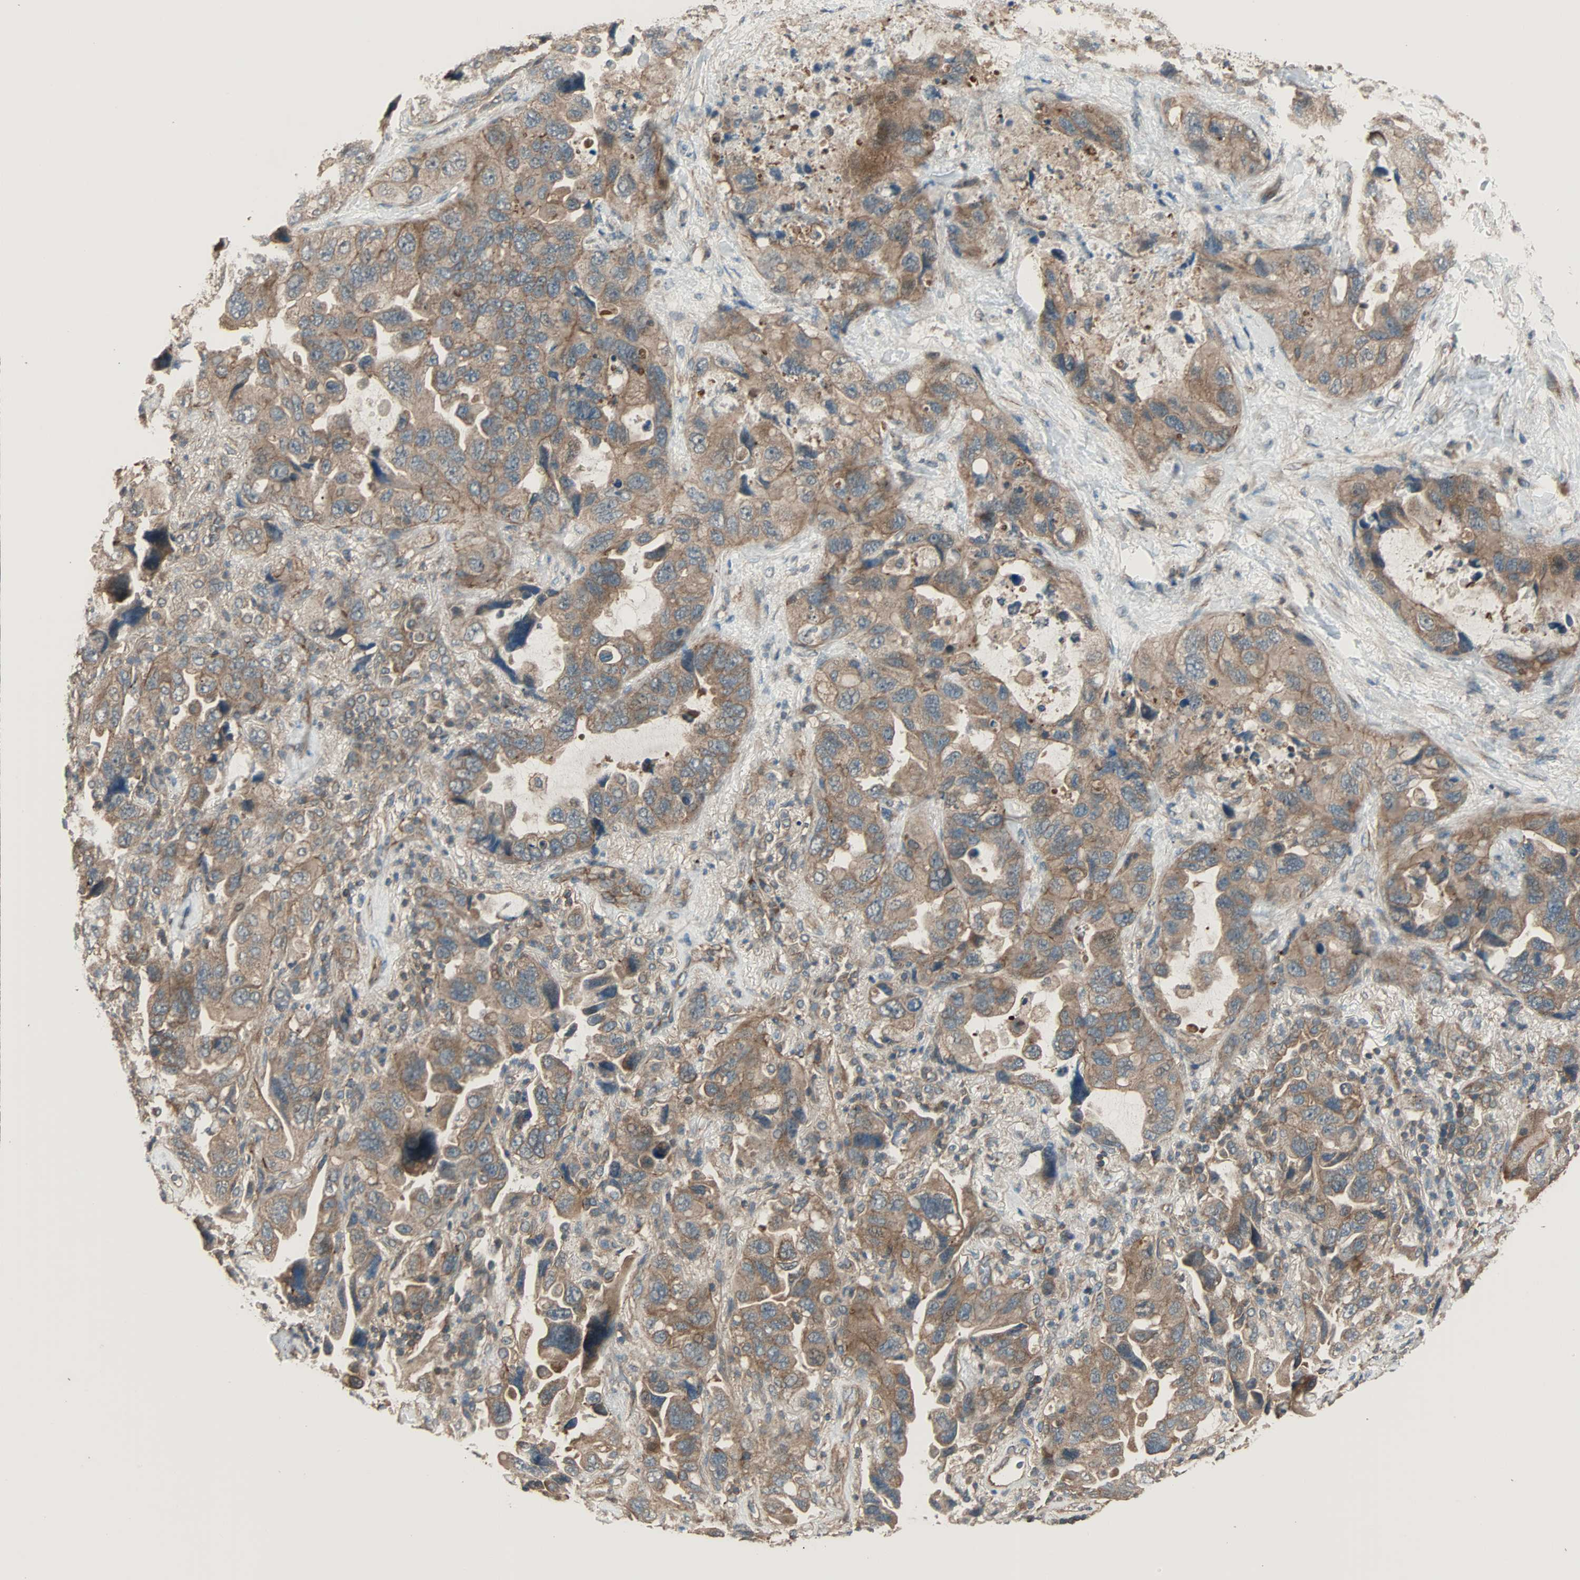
{"staining": {"intensity": "moderate", "quantity": ">75%", "location": "cytoplasmic/membranous"}, "tissue": "lung cancer", "cell_type": "Tumor cells", "image_type": "cancer", "snomed": [{"axis": "morphology", "description": "Squamous cell carcinoma, NOS"}, {"axis": "topography", "description": "Lung"}], "caption": "IHC (DAB) staining of human lung cancer (squamous cell carcinoma) reveals moderate cytoplasmic/membranous protein expression in approximately >75% of tumor cells. (Stains: DAB (3,3'-diaminobenzidine) in brown, nuclei in blue, Microscopy: brightfield microscopy at high magnification).", "gene": "MAP3K21", "patient": {"sex": "female", "age": 73}}